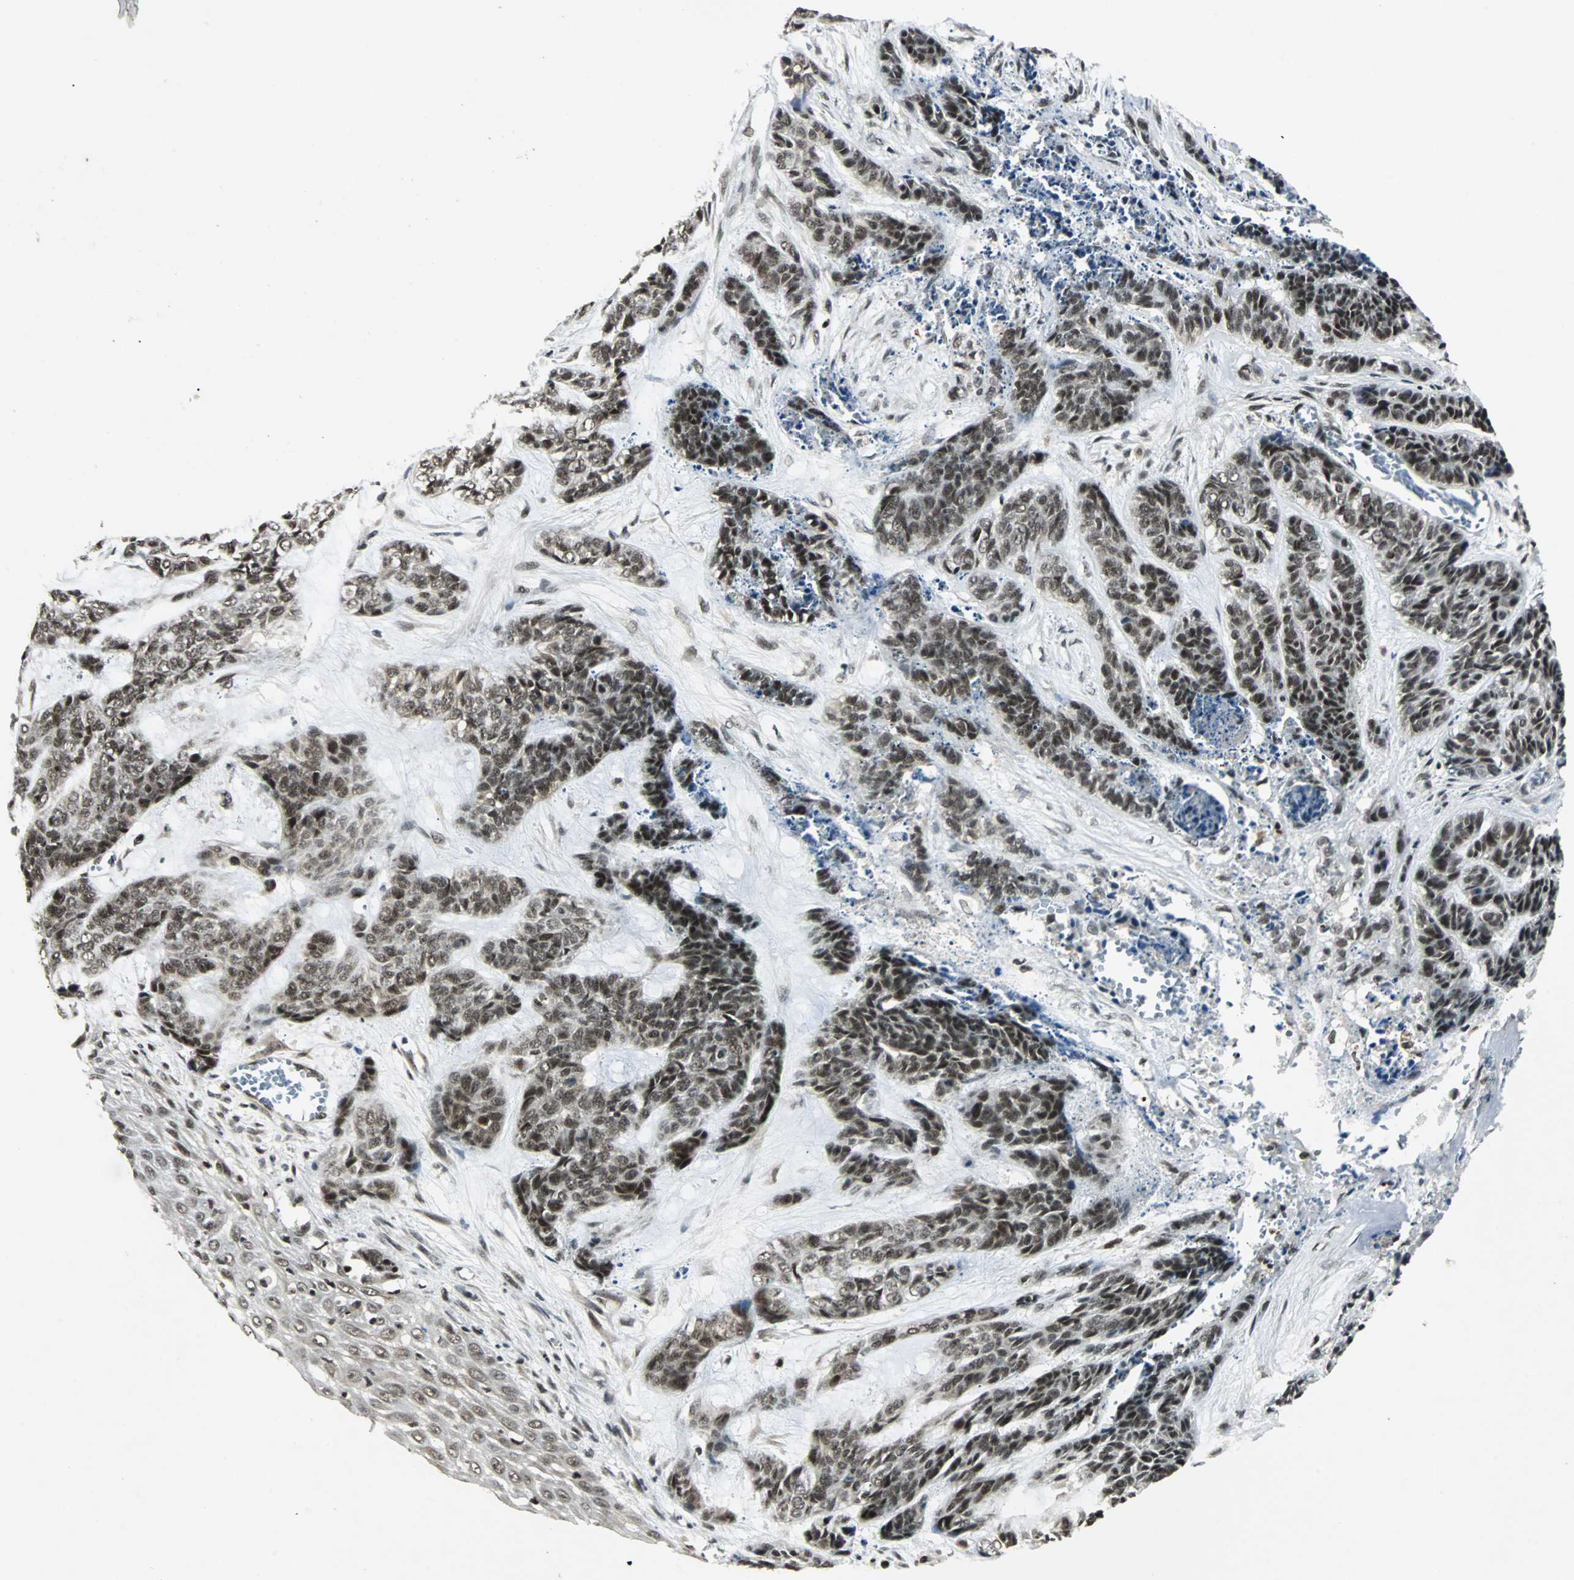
{"staining": {"intensity": "strong", "quantity": ">75%", "location": "nuclear"}, "tissue": "skin cancer", "cell_type": "Tumor cells", "image_type": "cancer", "snomed": [{"axis": "morphology", "description": "Basal cell carcinoma"}, {"axis": "topography", "description": "Skin"}], "caption": "A micrograph of human skin cancer (basal cell carcinoma) stained for a protein exhibits strong nuclear brown staining in tumor cells. Using DAB (brown) and hematoxylin (blue) stains, captured at high magnification using brightfield microscopy.", "gene": "TAF5", "patient": {"sex": "female", "age": 64}}